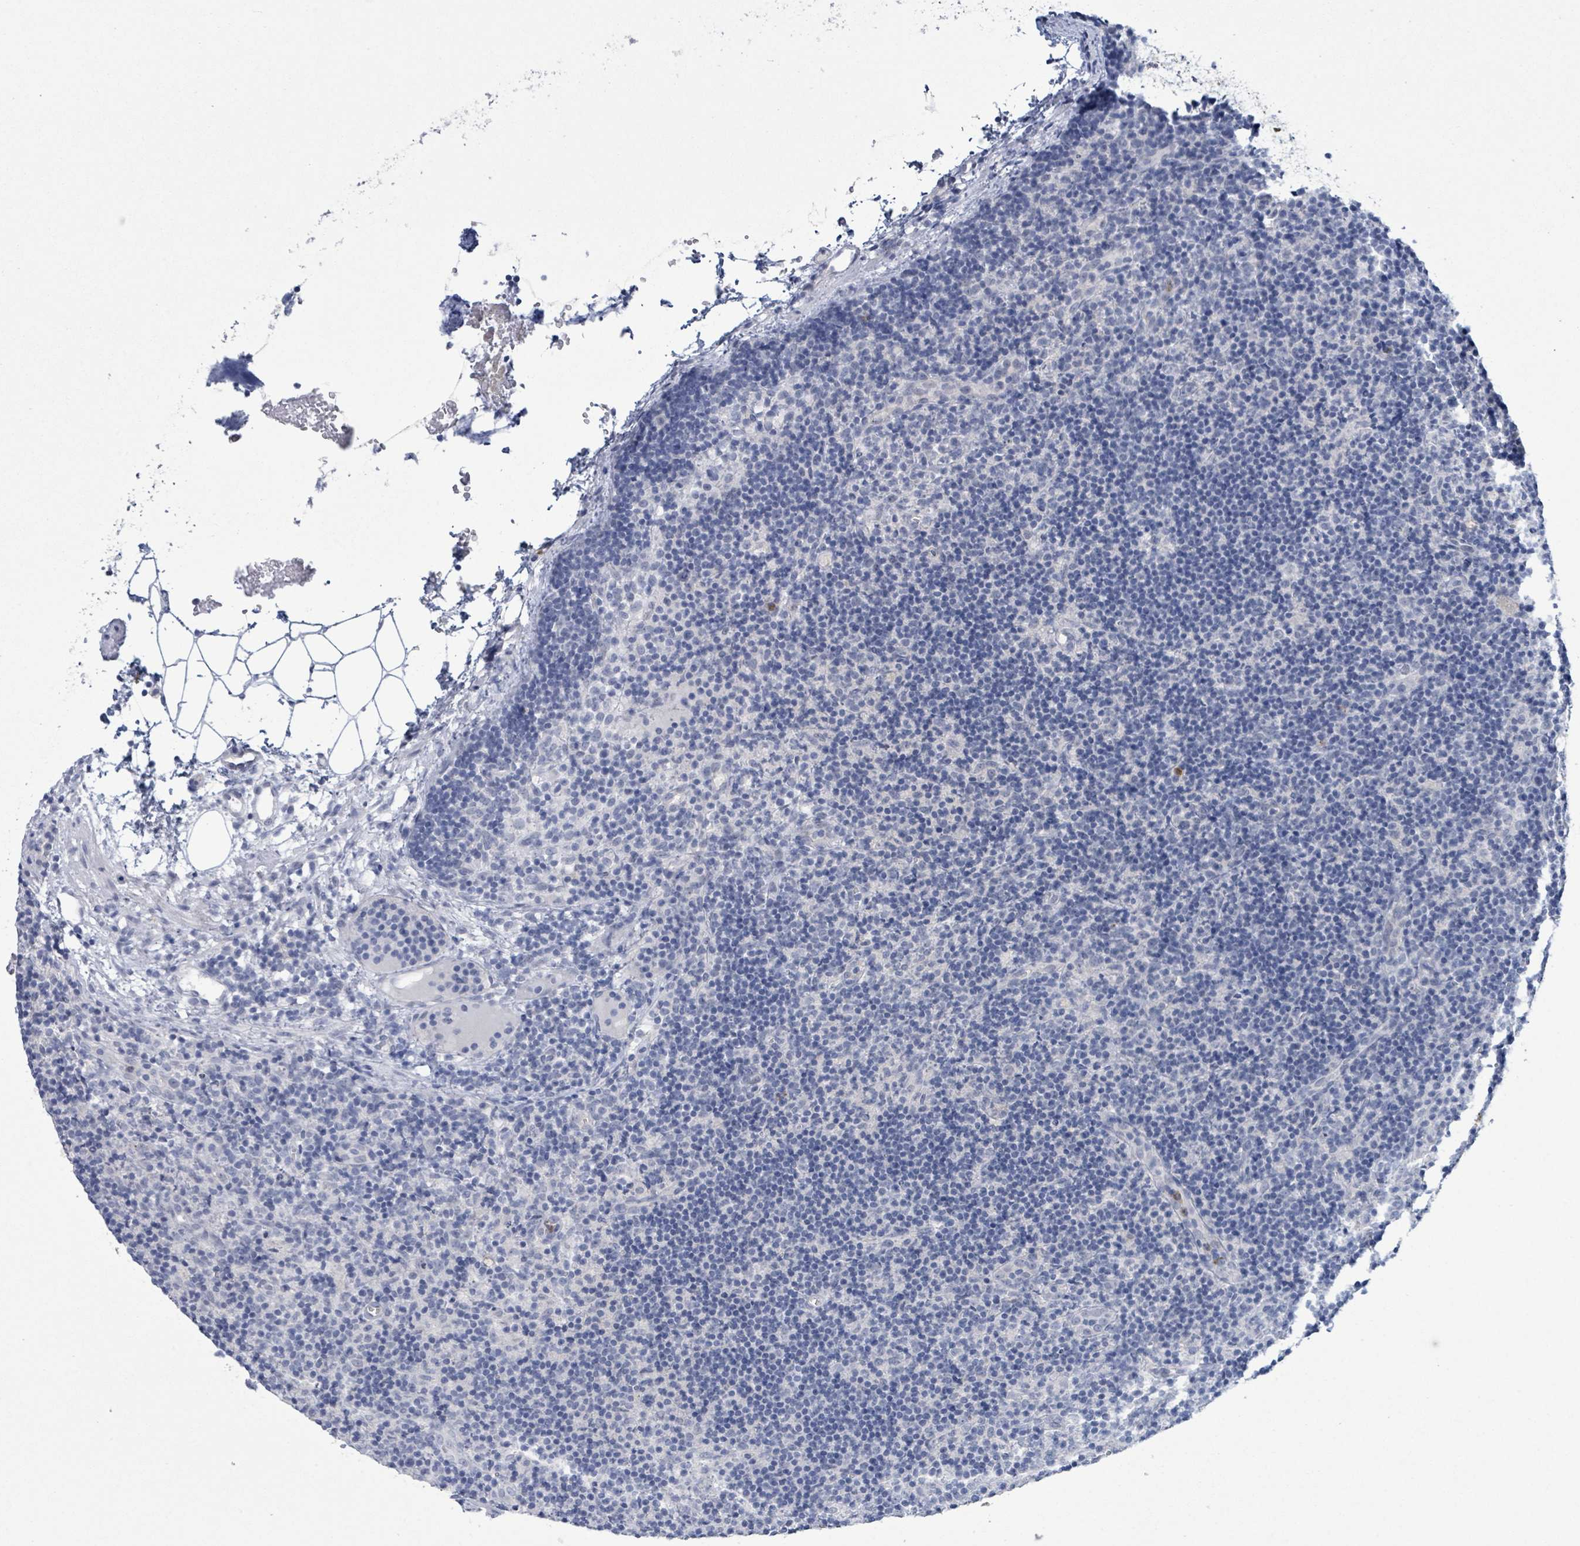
{"staining": {"intensity": "negative", "quantity": "none", "location": "none"}, "tissue": "lymph node", "cell_type": "Germinal center cells", "image_type": "normal", "snomed": [{"axis": "morphology", "description": "Normal tissue, NOS"}, {"axis": "topography", "description": "Lymph node"}], "caption": "The micrograph exhibits no significant positivity in germinal center cells of lymph node.", "gene": "LCLAT1", "patient": {"sex": "female", "age": 30}}